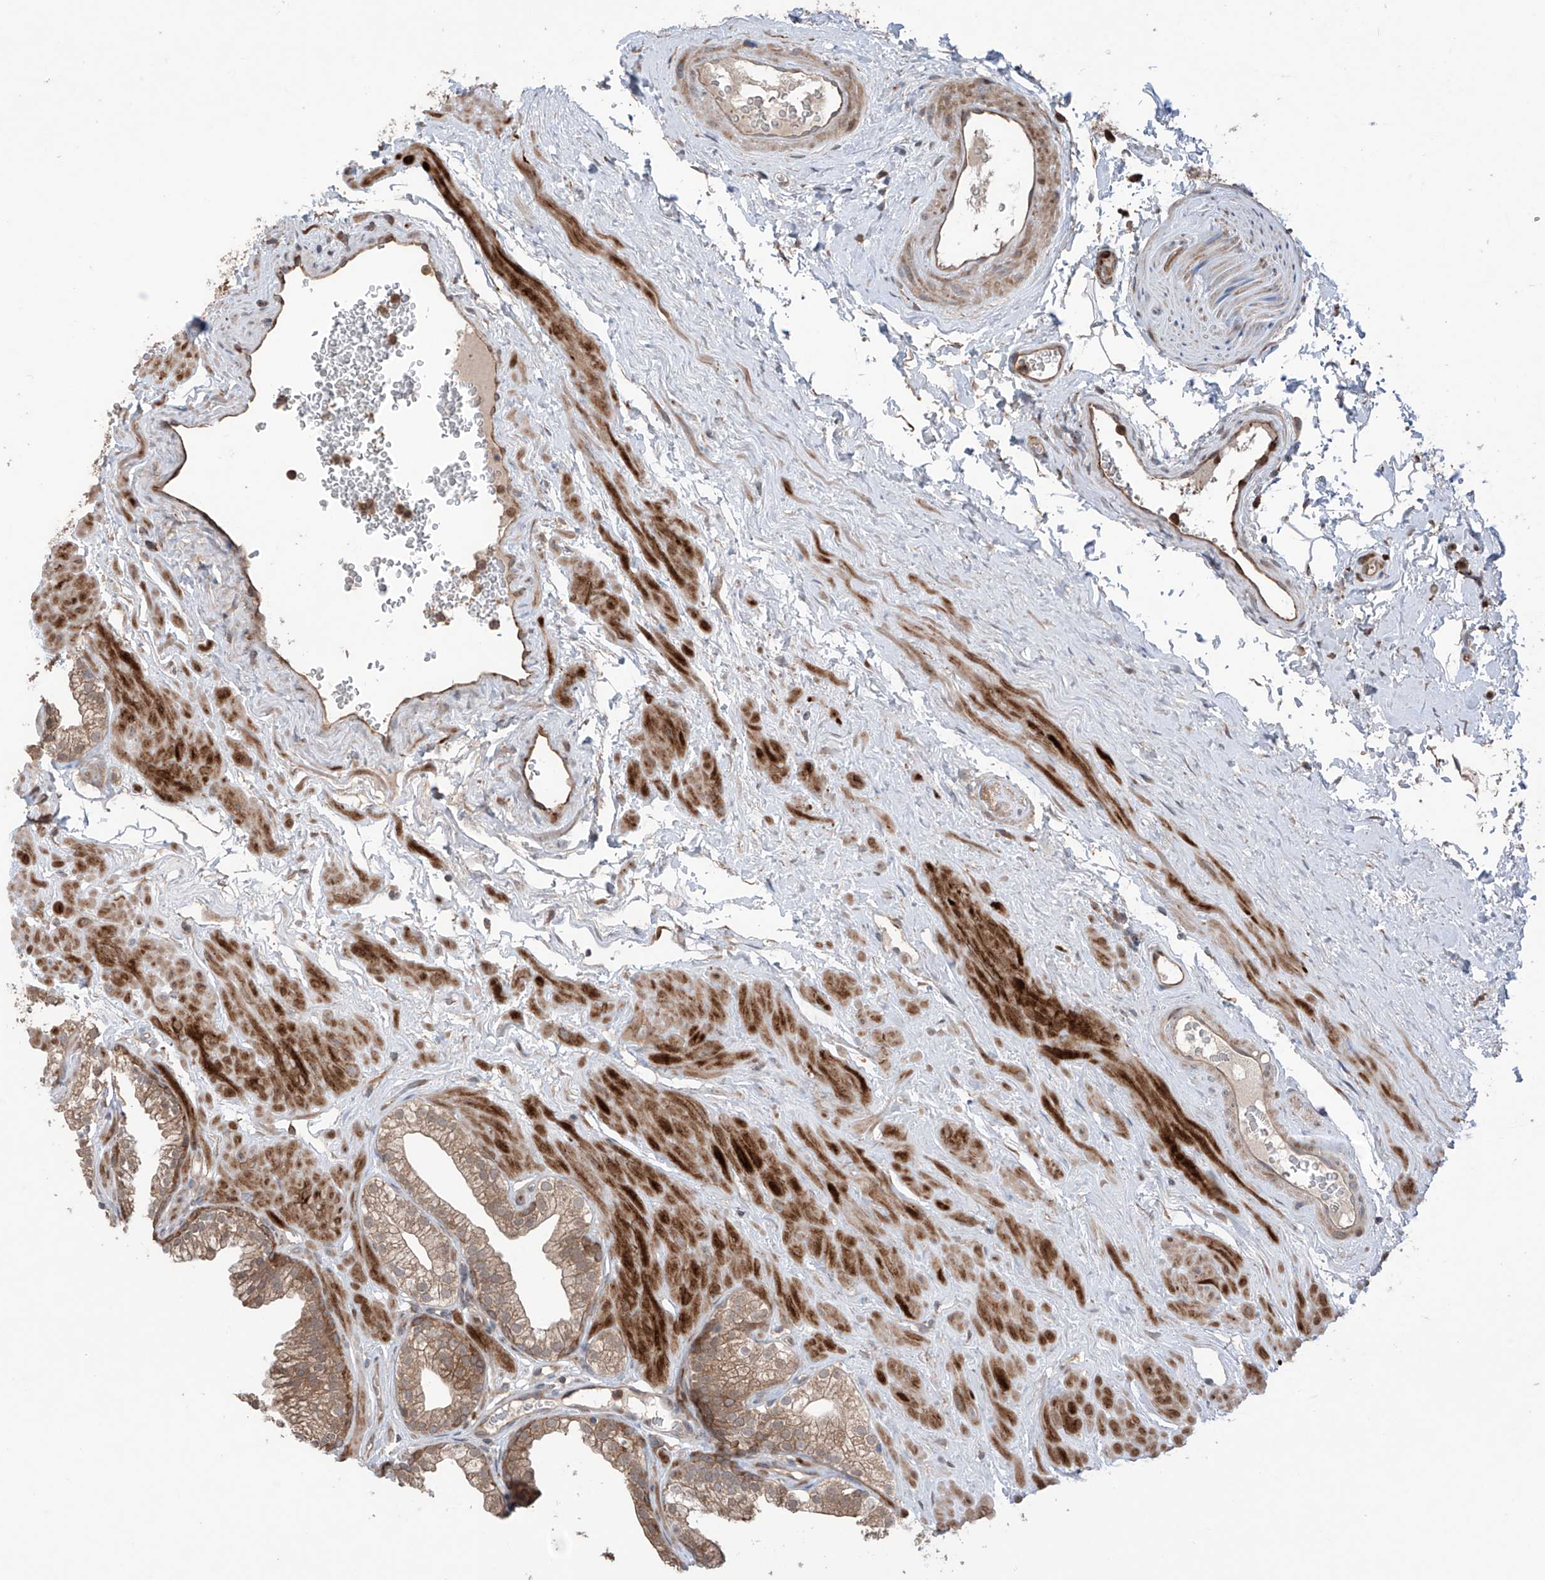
{"staining": {"intensity": "moderate", "quantity": ">75%", "location": "cytoplasmic/membranous"}, "tissue": "prostate", "cell_type": "Glandular cells", "image_type": "normal", "snomed": [{"axis": "morphology", "description": "Normal tissue, NOS"}, {"axis": "morphology", "description": "Urothelial carcinoma, Low grade"}, {"axis": "topography", "description": "Urinary bladder"}, {"axis": "topography", "description": "Prostate"}], "caption": "Unremarkable prostate demonstrates moderate cytoplasmic/membranous positivity in about >75% of glandular cells Using DAB (3,3'-diaminobenzidine) (brown) and hematoxylin (blue) stains, captured at high magnification using brightfield microscopy..", "gene": "SAMD3", "patient": {"sex": "male", "age": 60}}